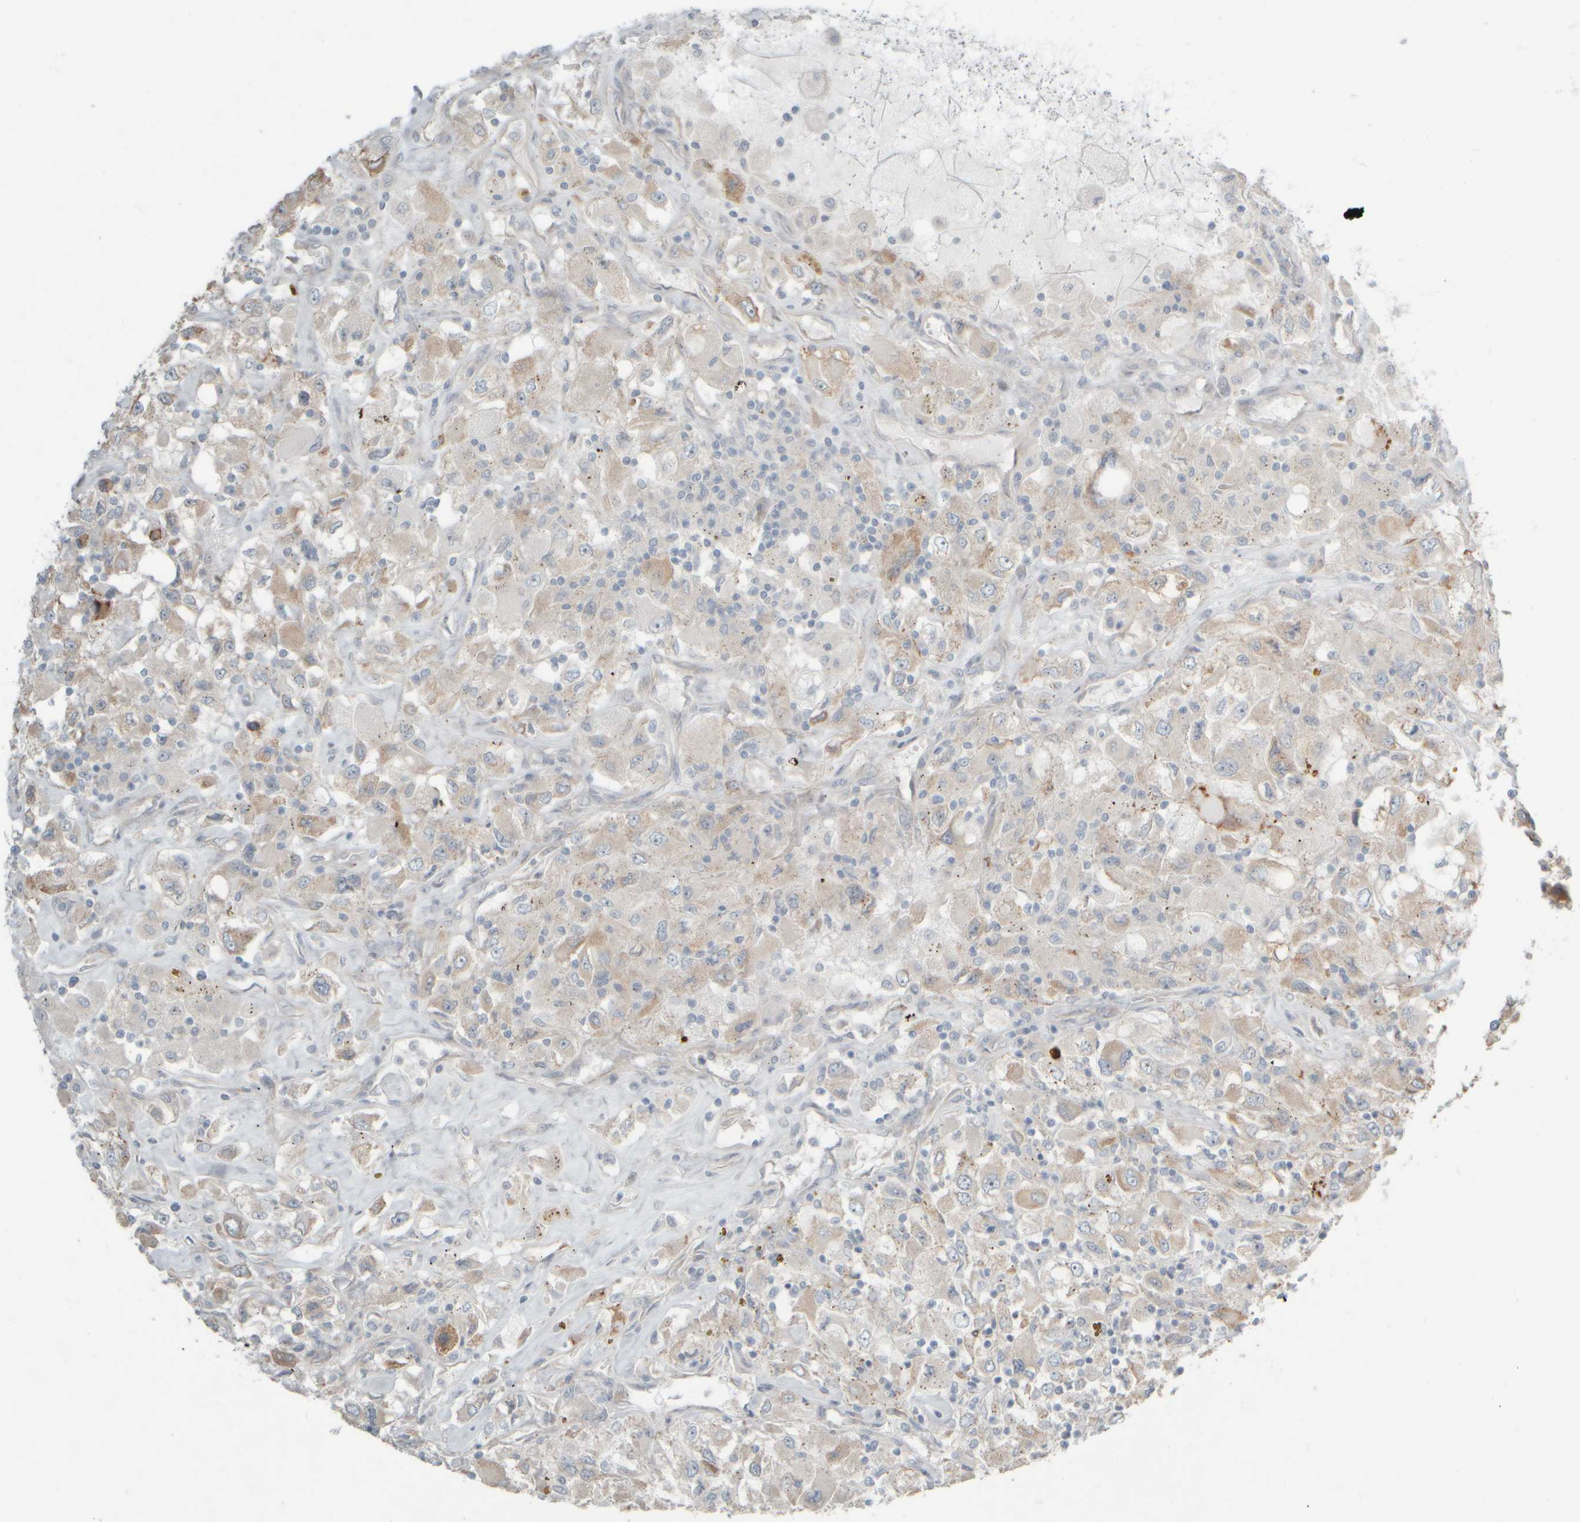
{"staining": {"intensity": "weak", "quantity": "<25%", "location": "cytoplasmic/membranous"}, "tissue": "renal cancer", "cell_type": "Tumor cells", "image_type": "cancer", "snomed": [{"axis": "morphology", "description": "Adenocarcinoma, NOS"}, {"axis": "topography", "description": "Kidney"}], "caption": "IHC photomicrograph of neoplastic tissue: renal cancer (adenocarcinoma) stained with DAB (3,3'-diaminobenzidine) exhibits no significant protein positivity in tumor cells. (DAB immunohistochemistry (IHC) with hematoxylin counter stain).", "gene": "HGS", "patient": {"sex": "female", "age": 52}}